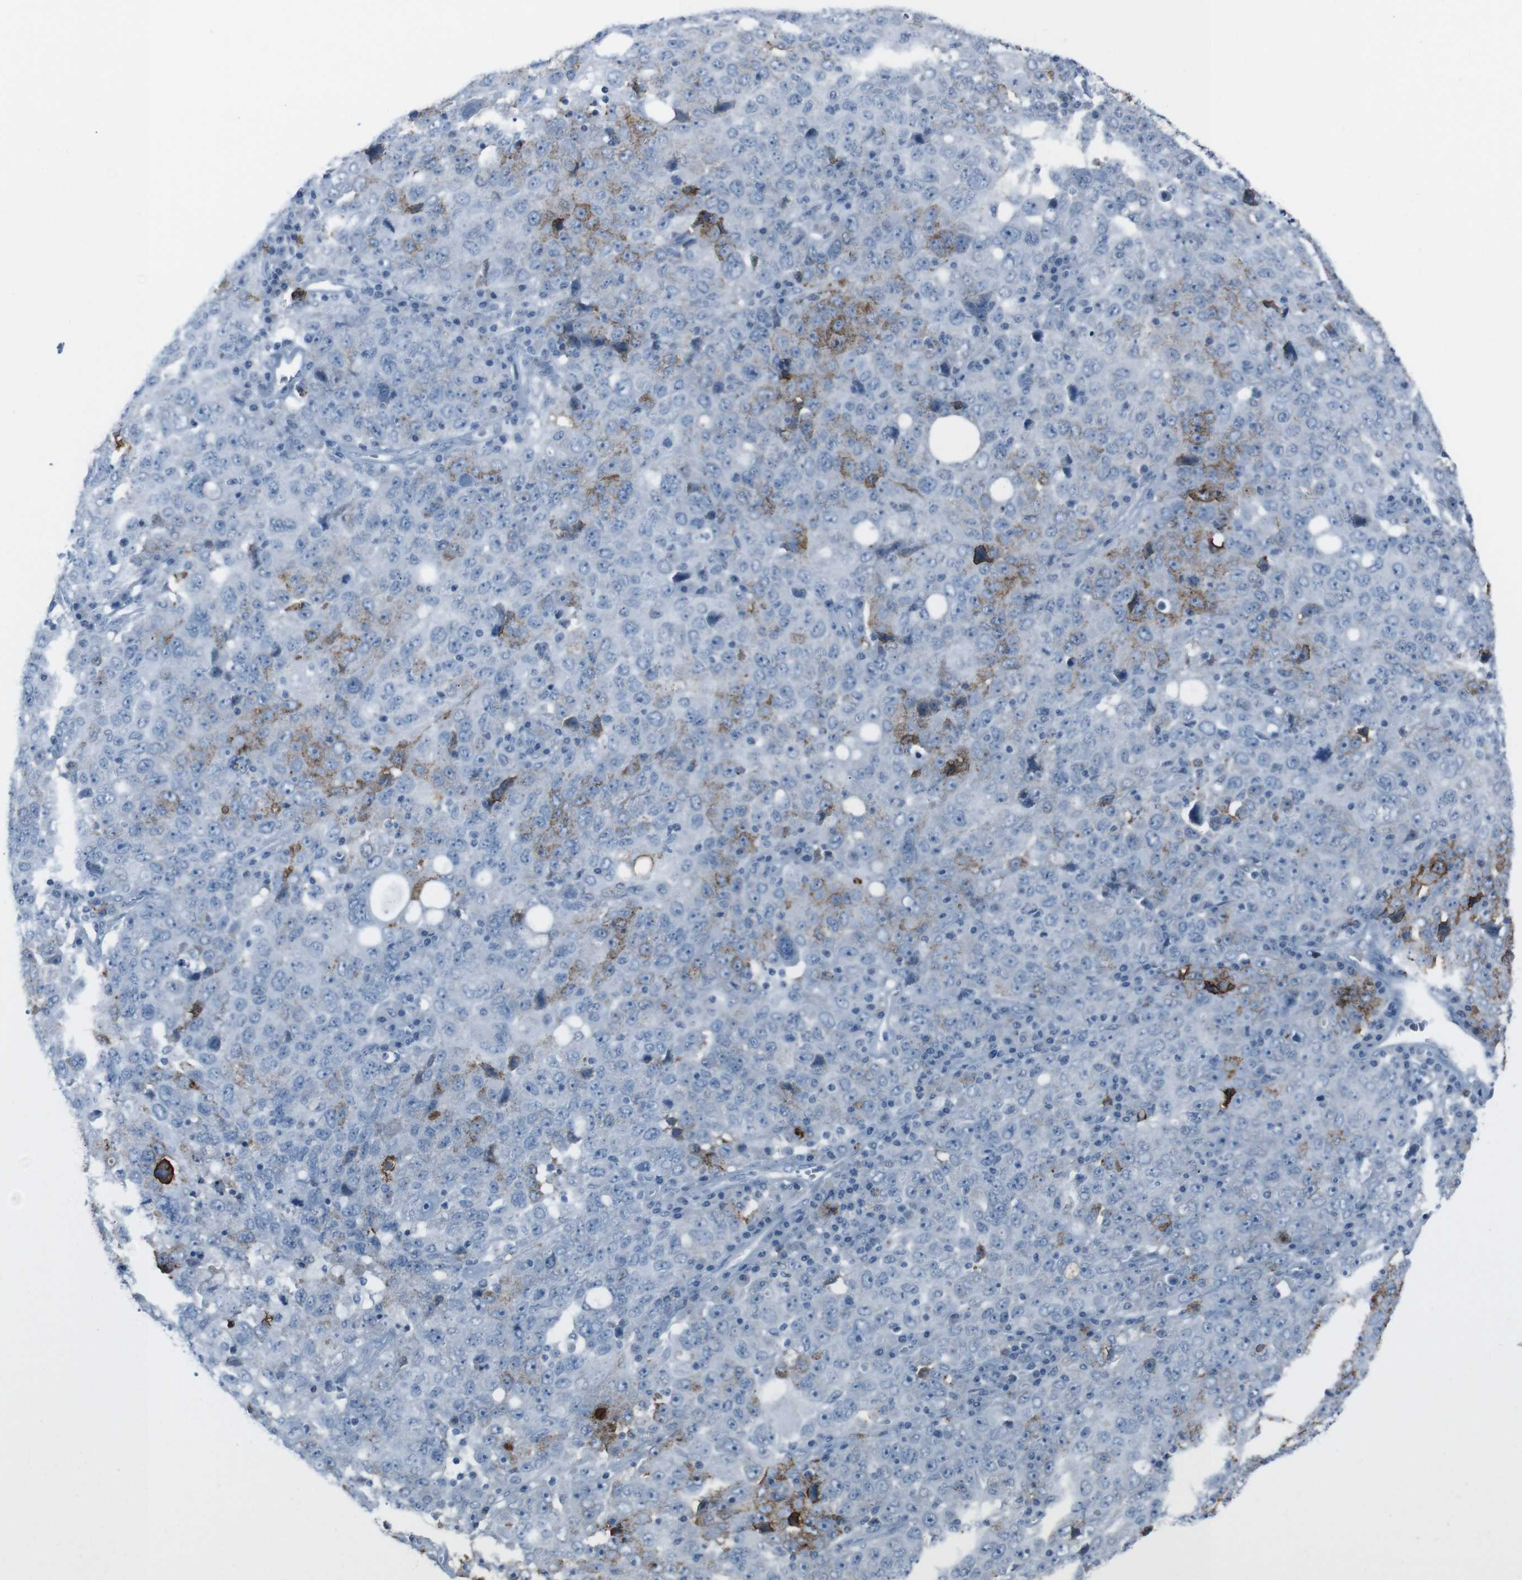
{"staining": {"intensity": "moderate", "quantity": "<25%", "location": "cytoplasmic/membranous"}, "tissue": "ovarian cancer", "cell_type": "Tumor cells", "image_type": "cancer", "snomed": [{"axis": "morphology", "description": "Carcinoma, endometroid"}, {"axis": "topography", "description": "Ovary"}], "caption": "Immunohistochemistry (IHC) (DAB (3,3'-diaminobenzidine)) staining of ovarian endometroid carcinoma displays moderate cytoplasmic/membranous protein positivity in approximately <25% of tumor cells. (DAB = brown stain, brightfield microscopy at high magnification).", "gene": "ST6GAL1", "patient": {"sex": "female", "age": 62}}